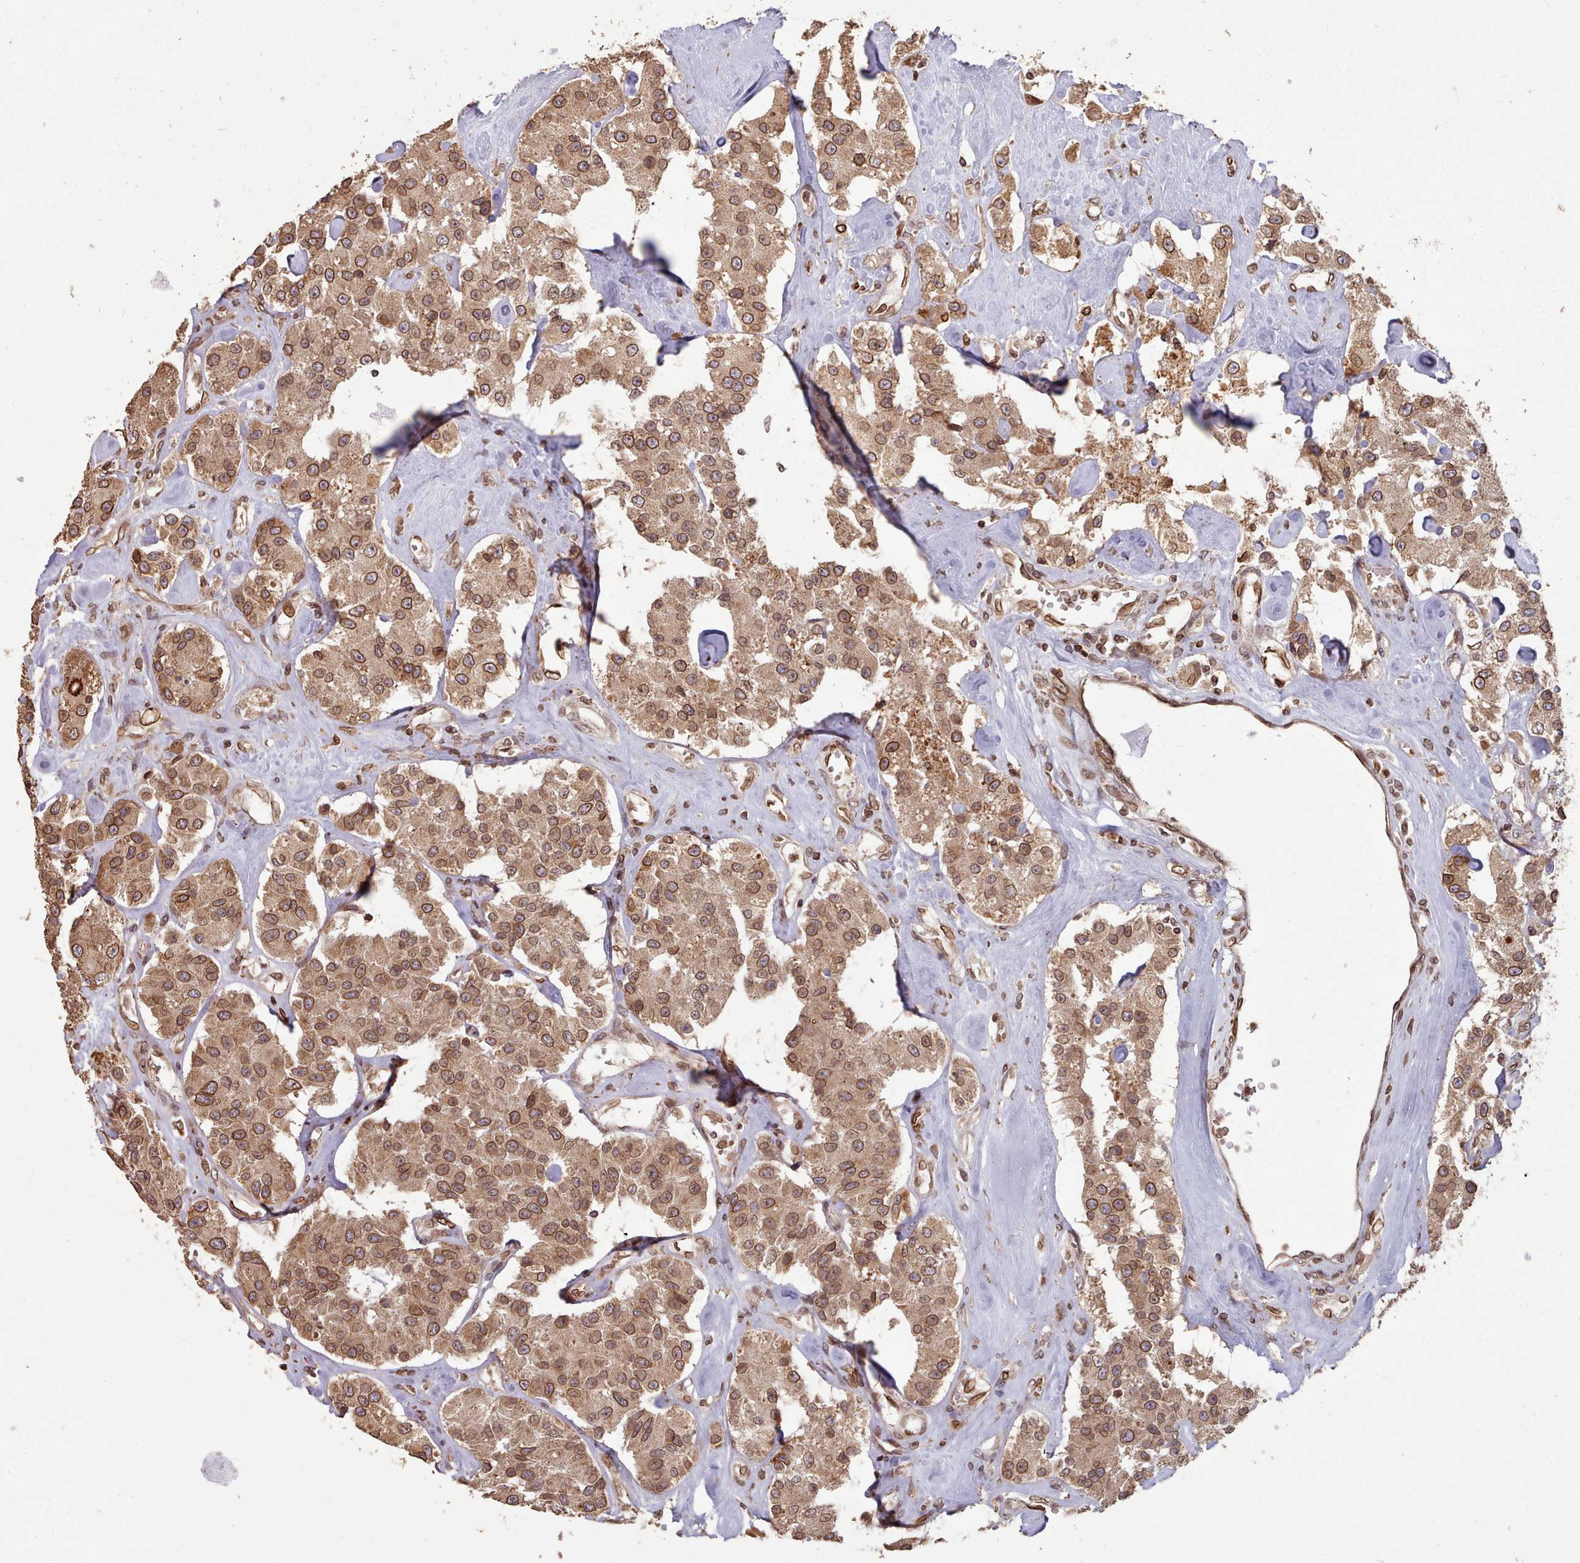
{"staining": {"intensity": "moderate", "quantity": ">75%", "location": "cytoplasmic/membranous,nuclear"}, "tissue": "carcinoid", "cell_type": "Tumor cells", "image_type": "cancer", "snomed": [{"axis": "morphology", "description": "Carcinoid, malignant, NOS"}, {"axis": "topography", "description": "Pancreas"}], "caption": "This image displays immunohistochemistry (IHC) staining of carcinoid (malignant), with medium moderate cytoplasmic/membranous and nuclear staining in approximately >75% of tumor cells.", "gene": "TOR1AIP1", "patient": {"sex": "male", "age": 41}}